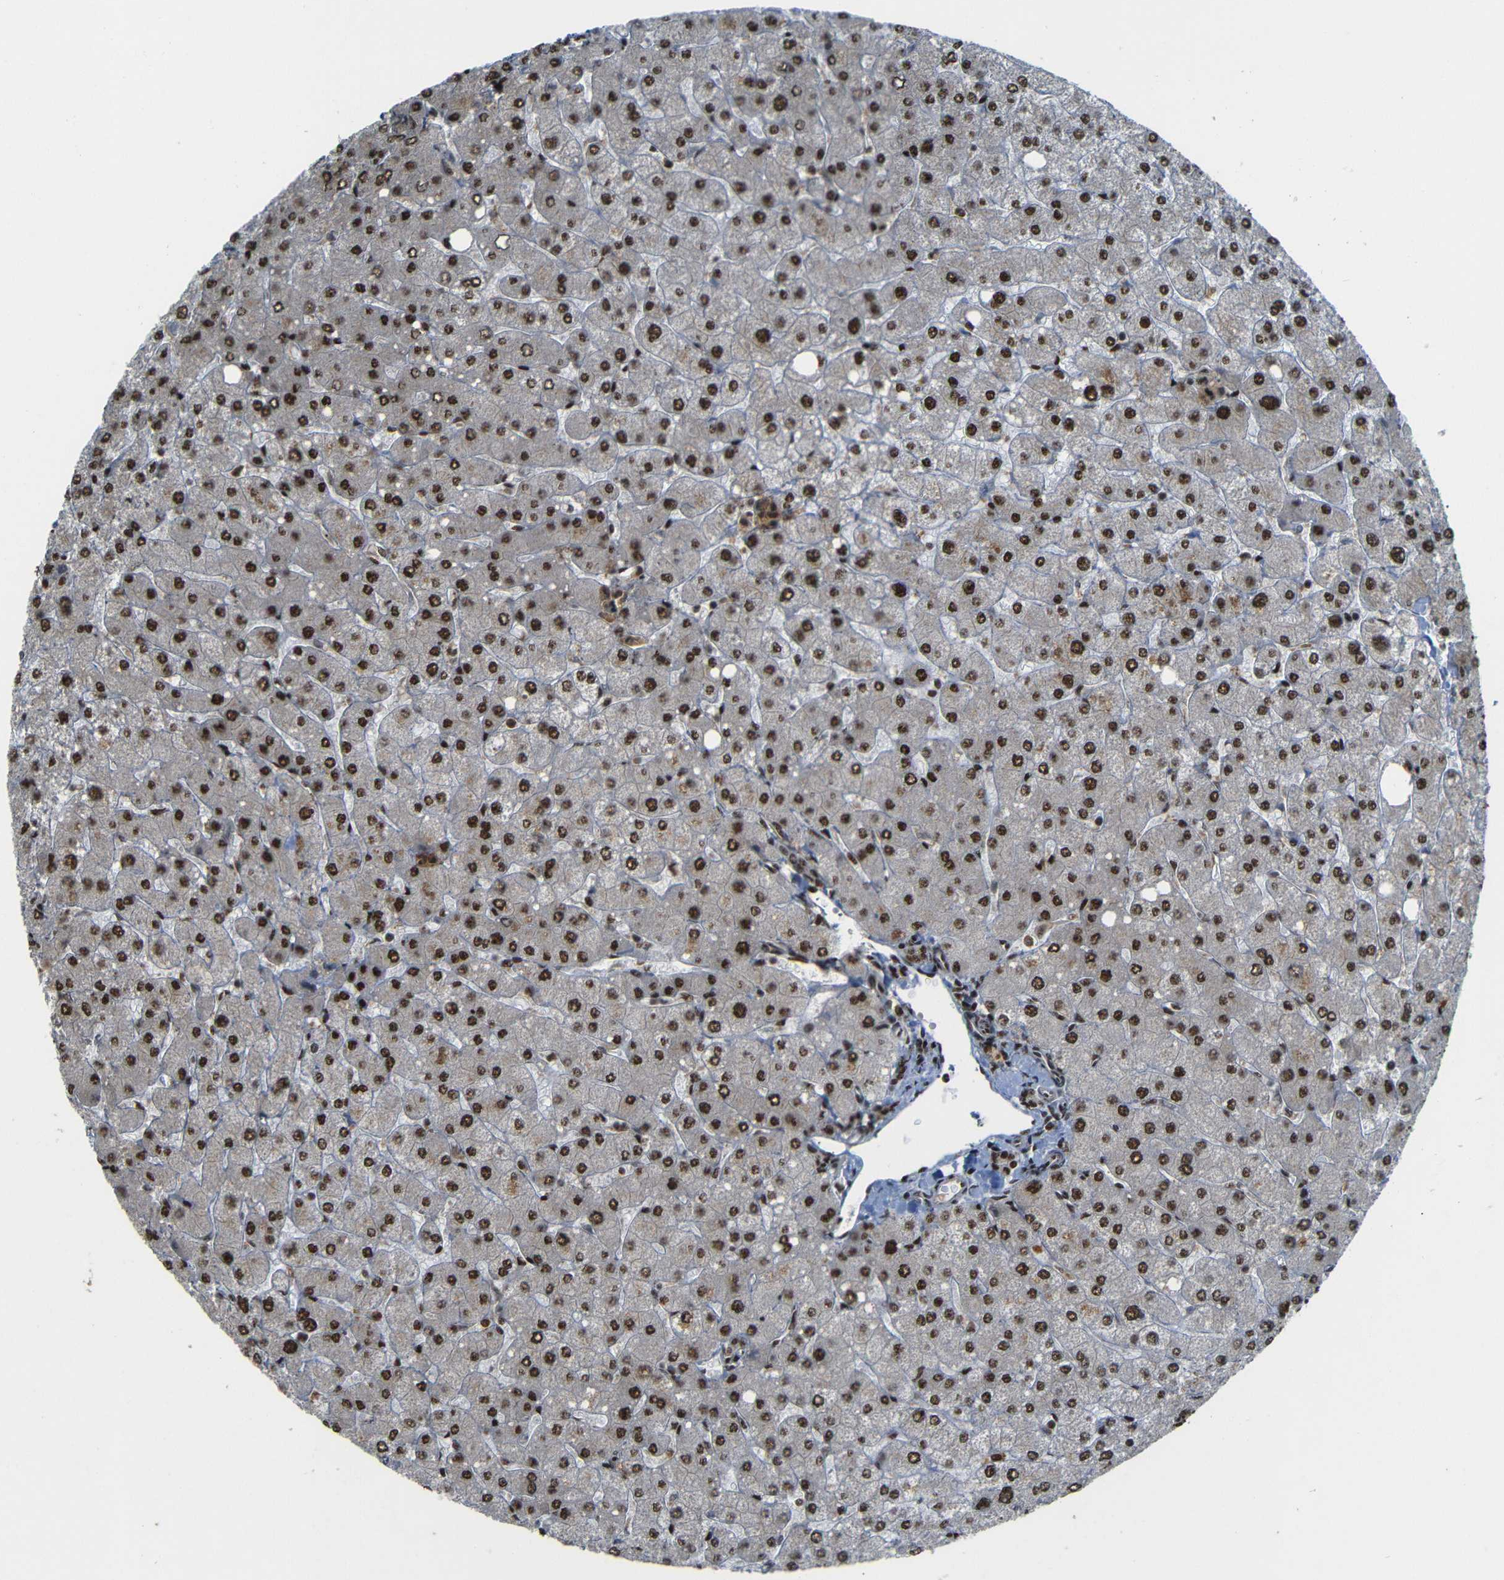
{"staining": {"intensity": "strong", "quantity": ">75%", "location": "nuclear"}, "tissue": "liver", "cell_type": "Cholangiocytes", "image_type": "normal", "snomed": [{"axis": "morphology", "description": "Normal tissue, NOS"}, {"axis": "topography", "description": "Liver"}], "caption": "Immunohistochemical staining of normal liver demonstrates >75% levels of strong nuclear protein staining in approximately >75% of cholangiocytes. (IHC, brightfield microscopy, high magnification).", "gene": "TCF7L2", "patient": {"sex": "male", "age": 55}}